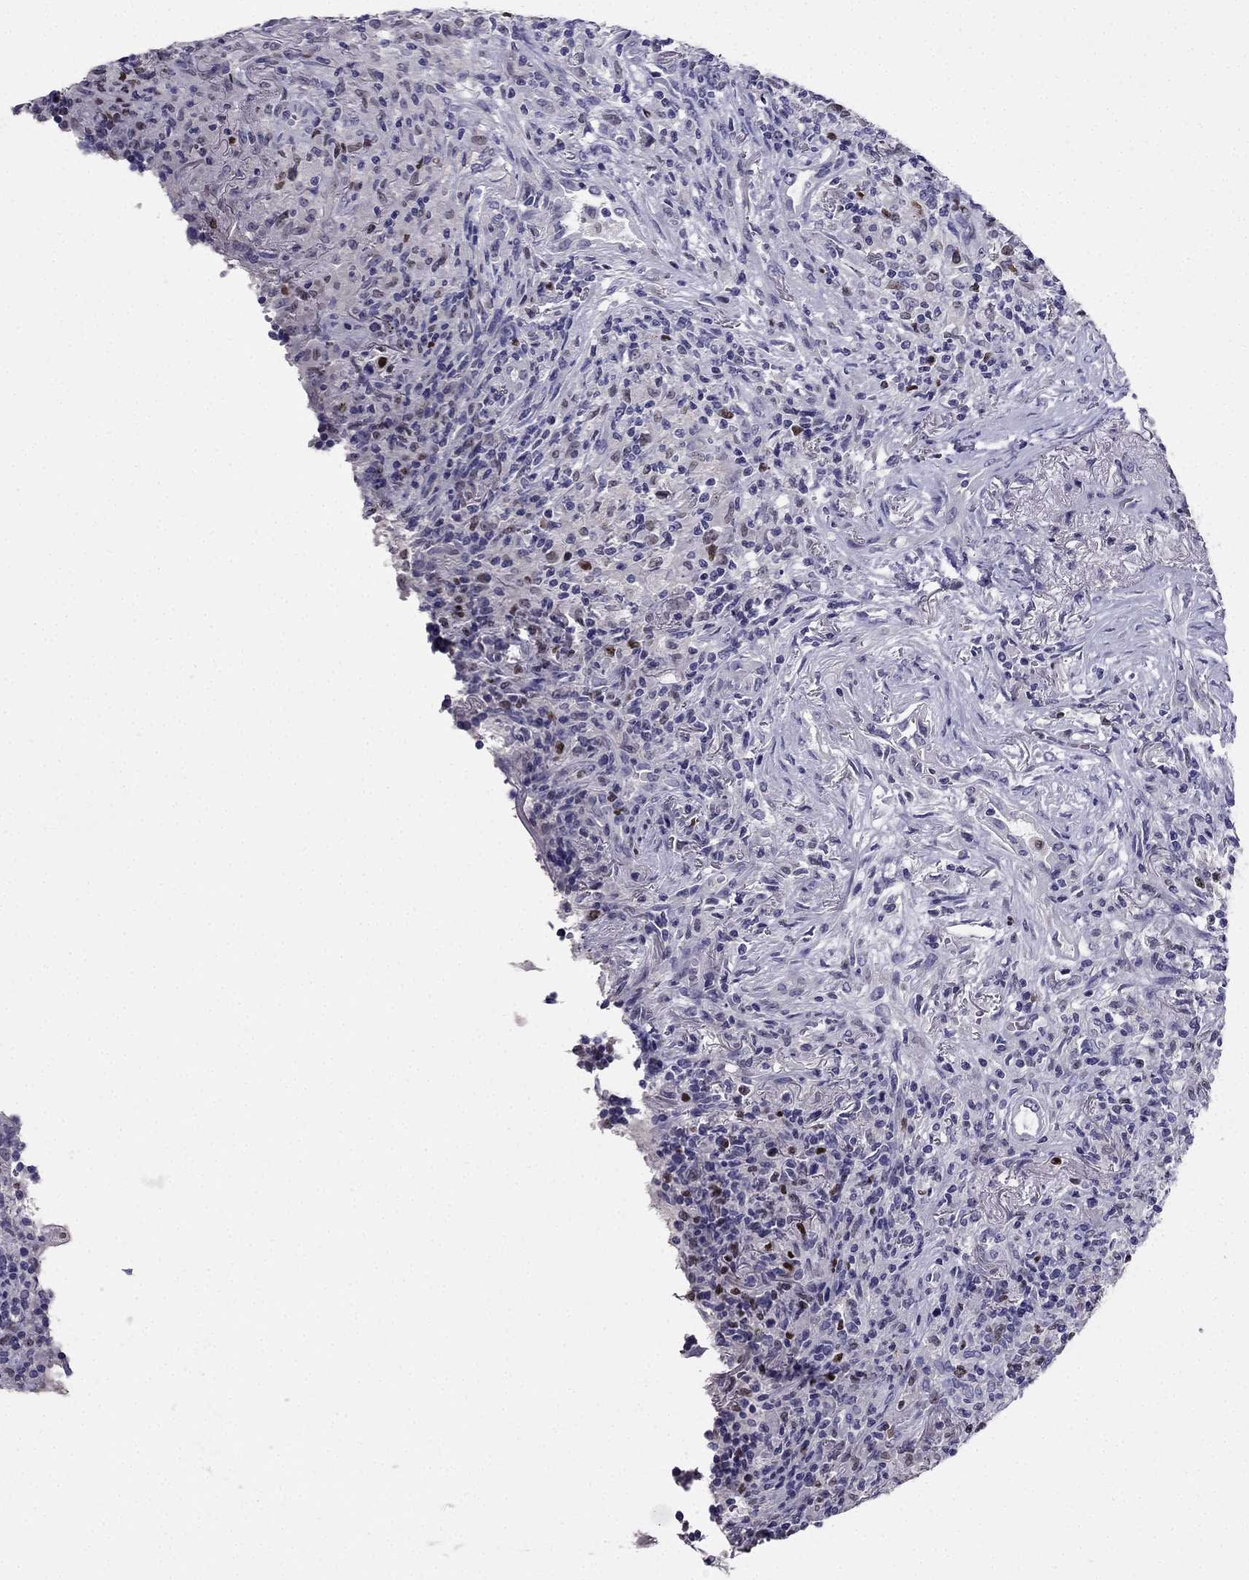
{"staining": {"intensity": "negative", "quantity": "none", "location": "none"}, "tissue": "lymphoma", "cell_type": "Tumor cells", "image_type": "cancer", "snomed": [{"axis": "morphology", "description": "Malignant lymphoma, non-Hodgkin's type, High grade"}, {"axis": "topography", "description": "Lung"}], "caption": "Immunohistochemistry (IHC) photomicrograph of human malignant lymphoma, non-Hodgkin's type (high-grade) stained for a protein (brown), which reveals no positivity in tumor cells. The staining is performed using DAB (3,3'-diaminobenzidine) brown chromogen with nuclei counter-stained in using hematoxylin.", "gene": "ARID3A", "patient": {"sex": "male", "age": 79}}